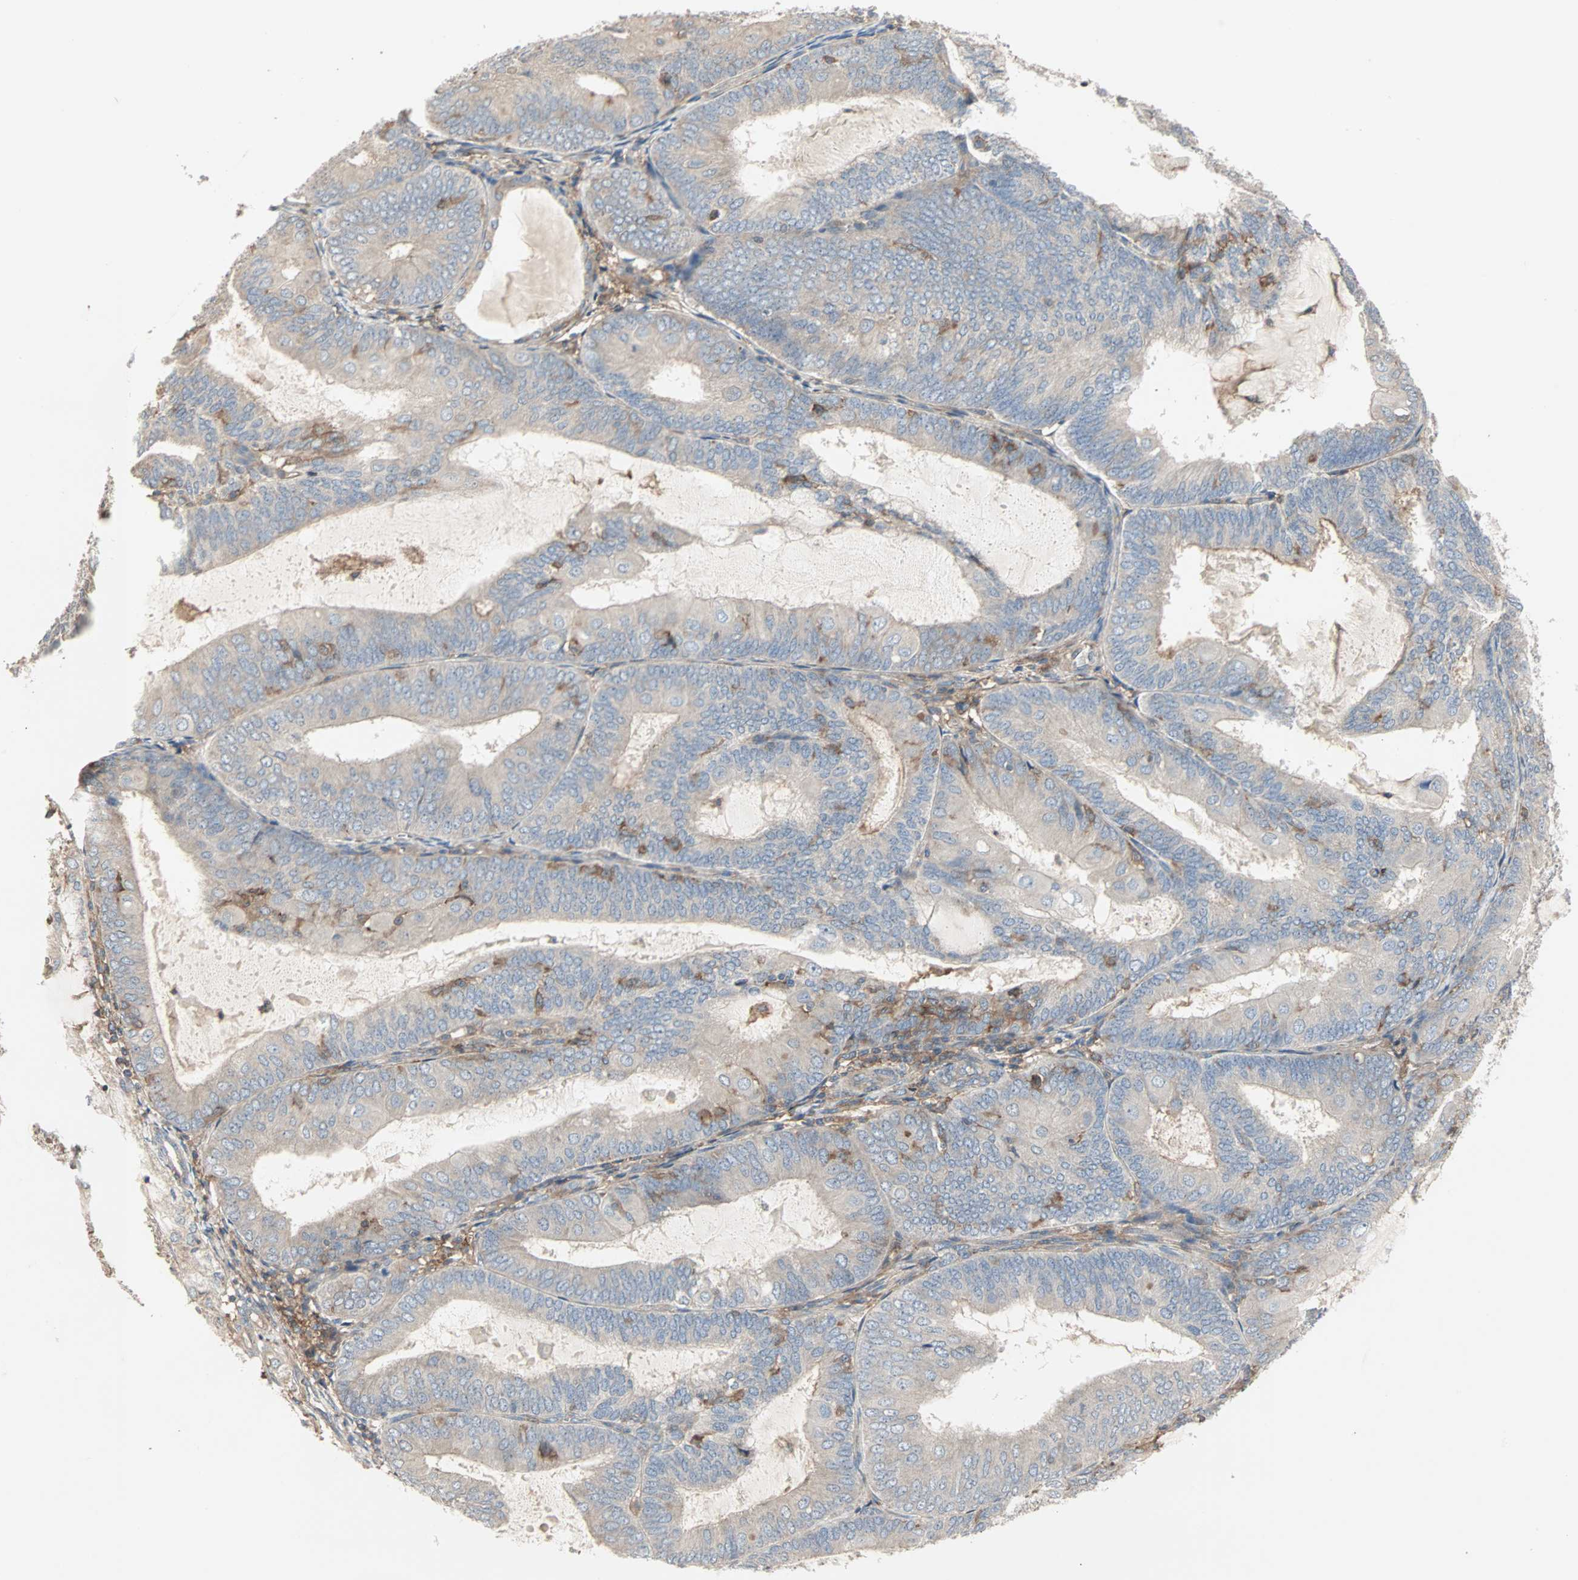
{"staining": {"intensity": "weak", "quantity": ">75%", "location": "cytoplasmic/membranous"}, "tissue": "endometrial cancer", "cell_type": "Tumor cells", "image_type": "cancer", "snomed": [{"axis": "morphology", "description": "Adenocarcinoma, NOS"}, {"axis": "topography", "description": "Endometrium"}], "caption": "The micrograph displays a brown stain indicating the presence of a protein in the cytoplasmic/membranous of tumor cells in endometrial adenocarcinoma. The staining was performed using DAB (3,3'-diaminobenzidine) to visualize the protein expression in brown, while the nuclei were stained in blue with hematoxylin (Magnification: 20x).", "gene": "GNAI2", "patient": {"sex": "female", "age": 81}}